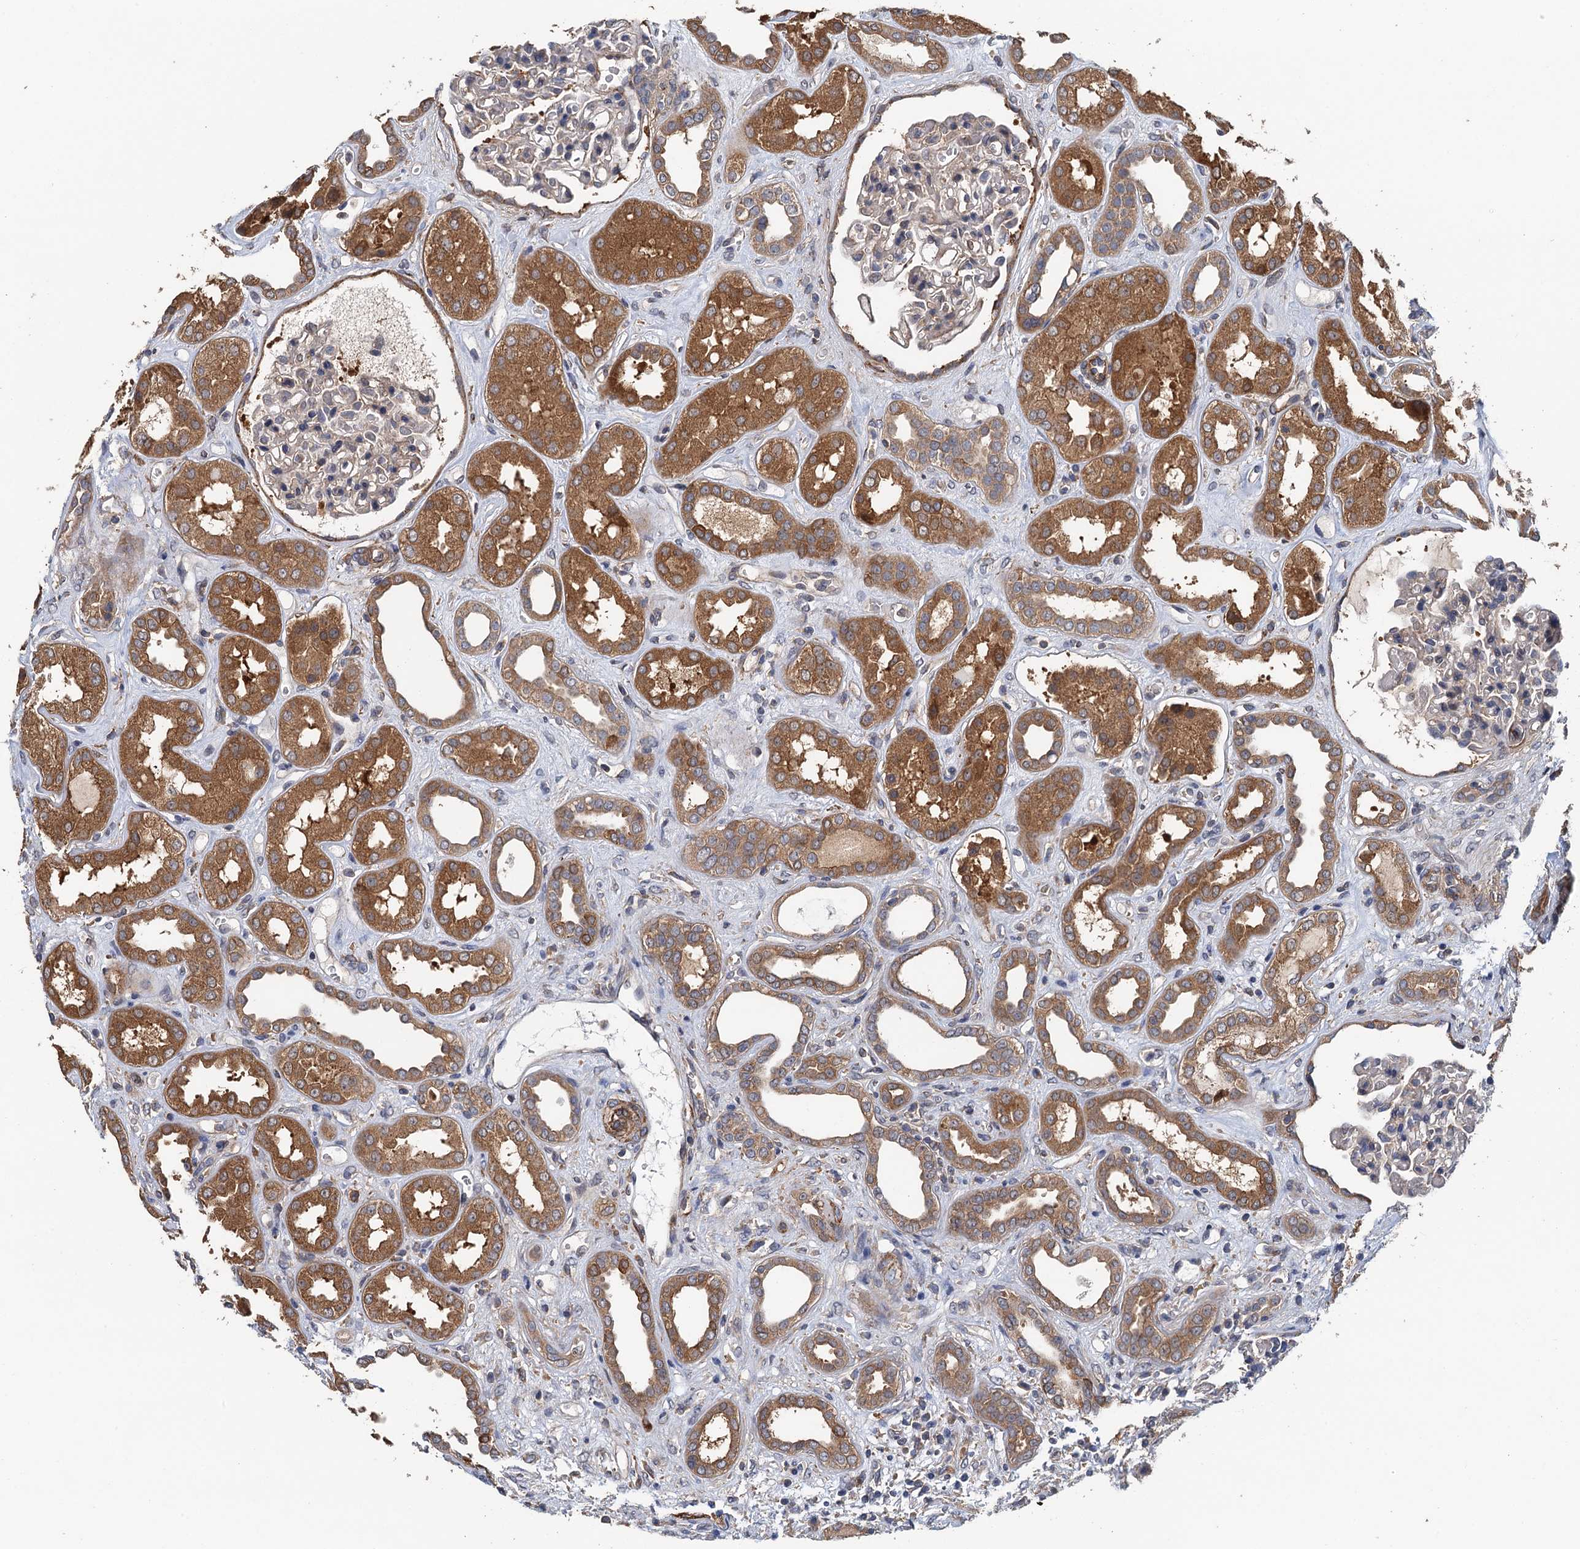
{"staining": {"intensity": "moderate", "quantity": "<25%", "location": "cytoplasmic/membranous"}, "tissue": "kidney", "cell_type": "Cells in glomeruli", "image_type": "normal", "snomed": [{"axis": "morphology", "description": "Normal tissue, NOS"}, {"axis": "topography", "description": "Kidney"}], "caption": "Immunohistochemistry (IHC) (DAB) staining of benign human kidney demonstrates moderate cytoplasmic/membranous protein positivity in approximately <25% of cells in glomeruli. The protein is shown in brown color, while the nuclei are stained blue.", "gene": "RSAD2", "patient": {"sex": "male", "age": 59}}